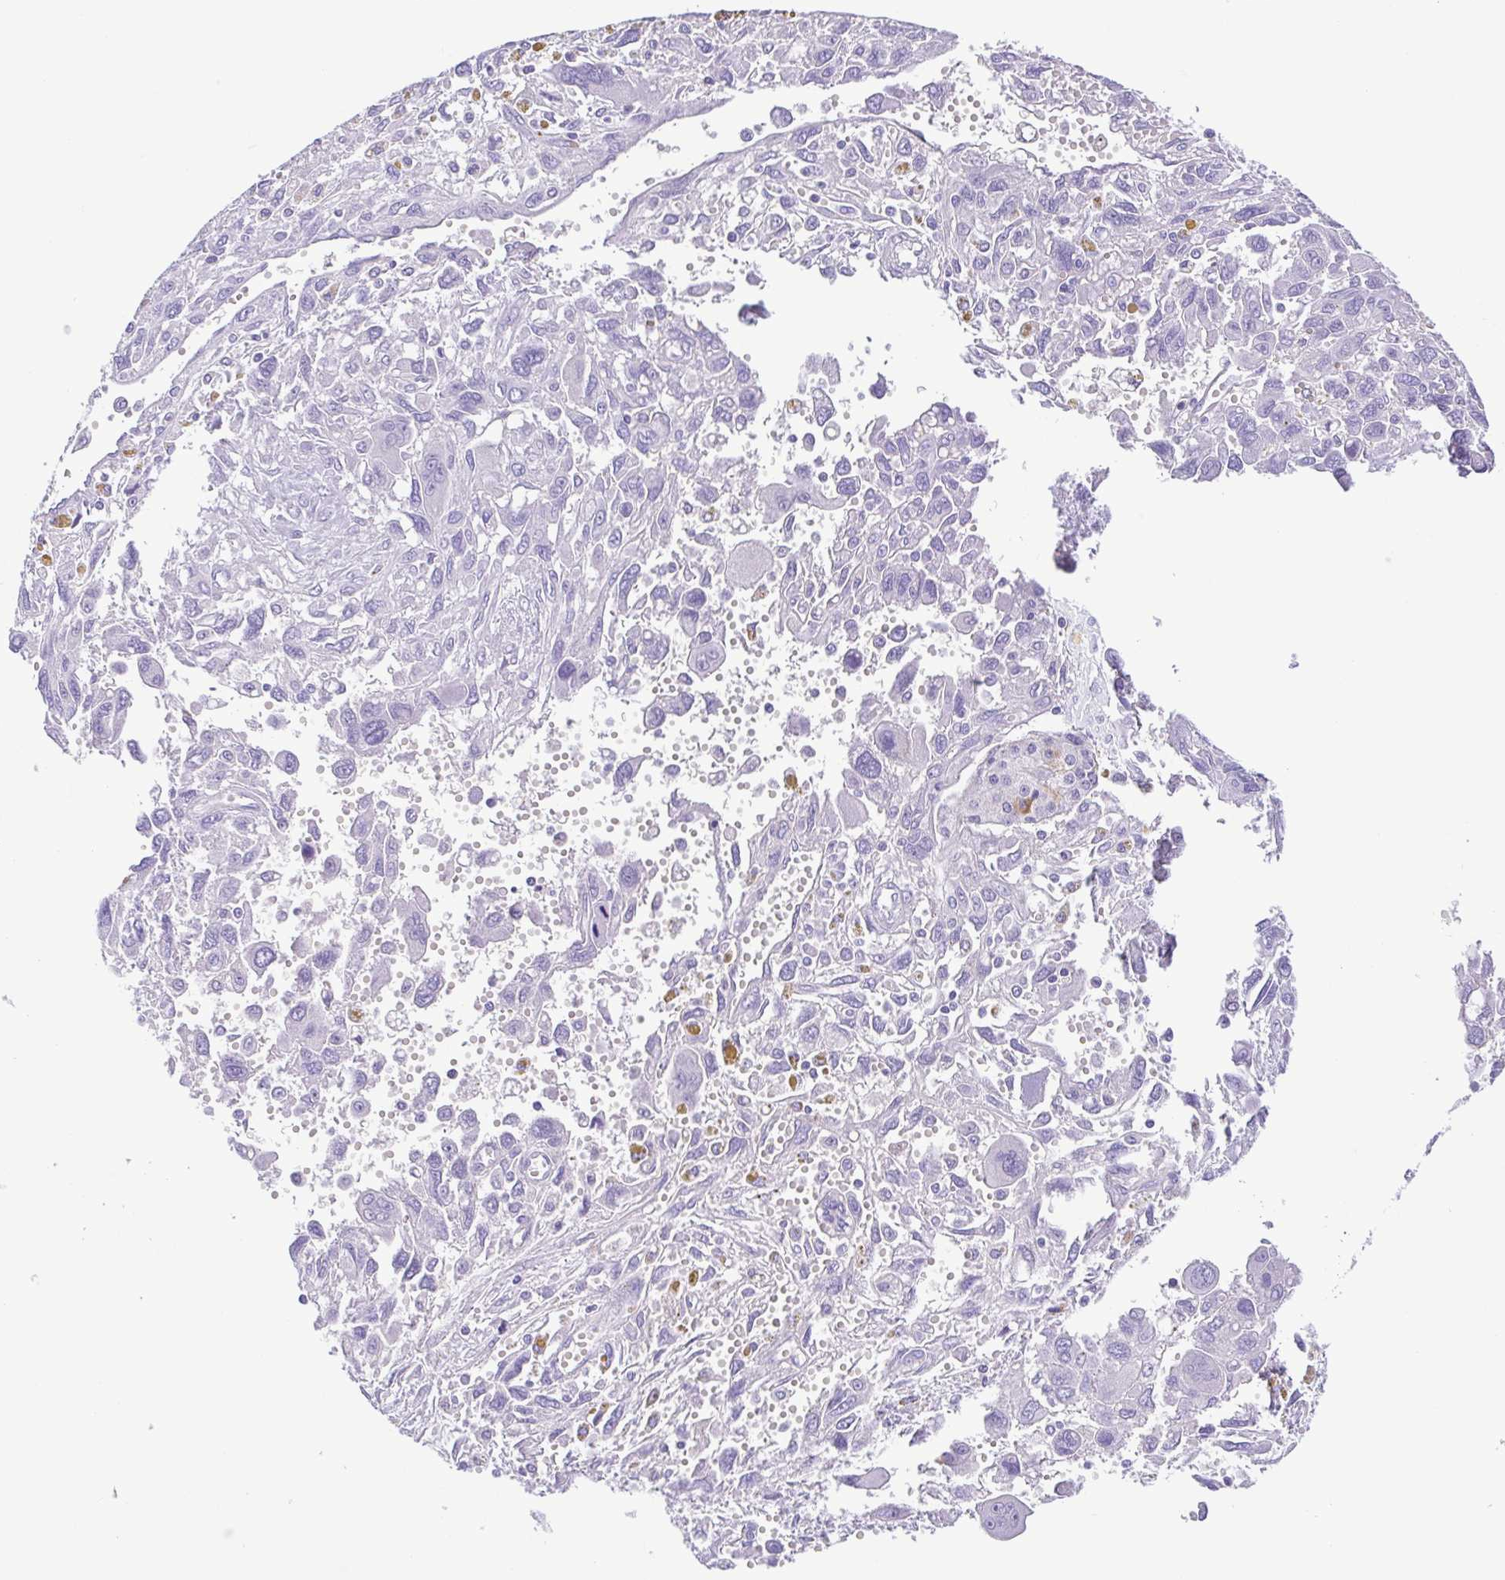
{"staining": {"intensity": "negative", "quantity": "none", "location": "none"}, "tissue": "pancreatic cancer", "cell_type": "Tumor cells", "image_type": "cancer", "snomed": [{"axis": "morphology", "description": "Adenocarcinoma, NOS"}, {"axis": "topography", "description": "Pancreas"}], "caption": "Tumor cells are negative for brown protein staining in pancreatic cancer.", "gene": "OVGP1", "patient": {"sex": "female", "age": 47}}